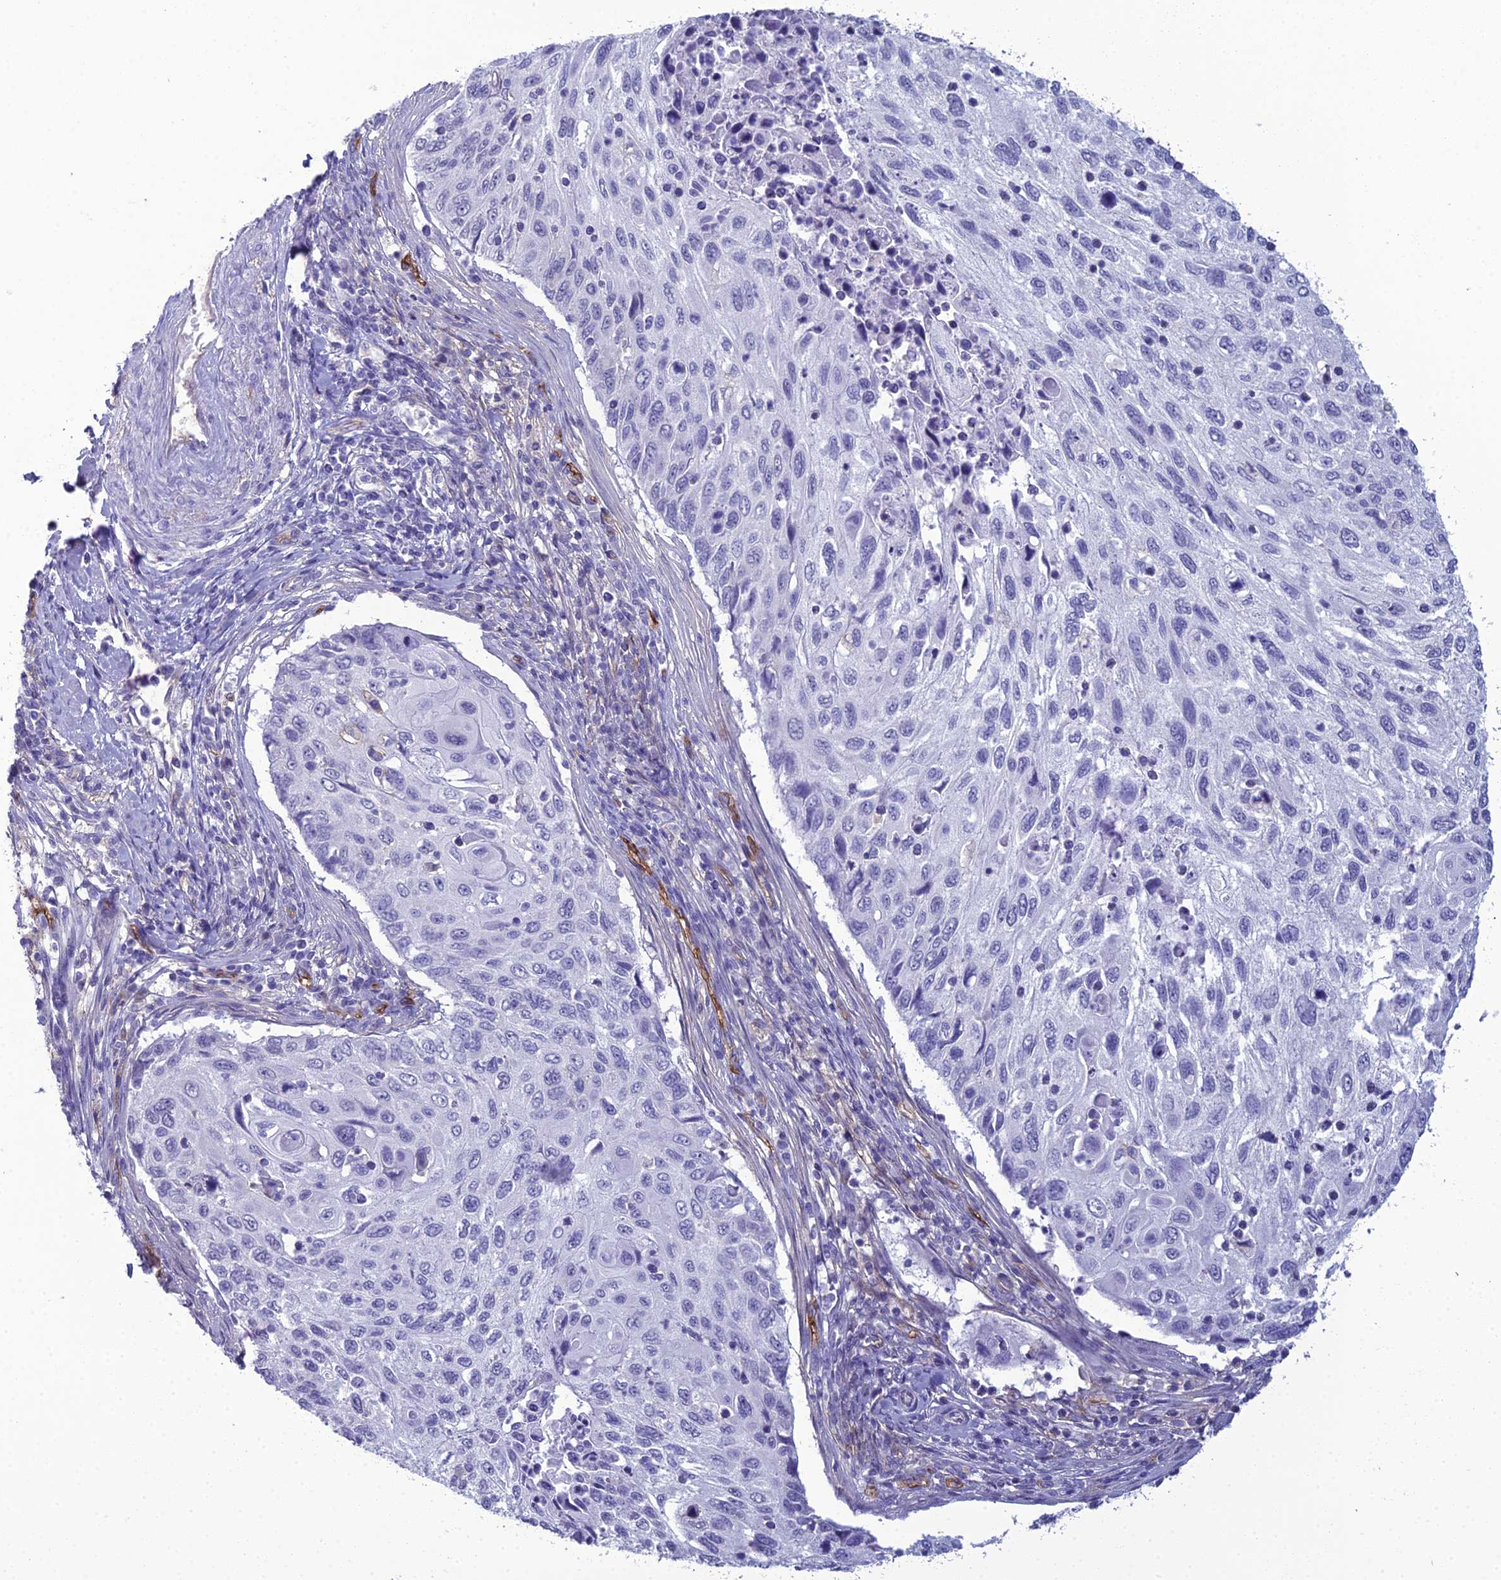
{"staining": {"intensity": "negative", "quantity": "none", "location": "none"}, "tissue": "cervical cancer", "cell_type": "Tumor cells", "image_type": "cancer", "snomed": [{"axis": "morphology", "description": "Squamous cell carcinoma, NOS"}, {"axis": "topography", "description": "Cervix"}], "caption": "High magnification brightfield microscopy of cervical cancer (squamous cell carcinoma) stained with DAB (3,3'-diaminobenzidine) (brown) and counterstained with hematoxylin (blue): tumor cells show no significant positivity.", "gene": "ACE", "patient": {"sex": "female", "age": 70}}